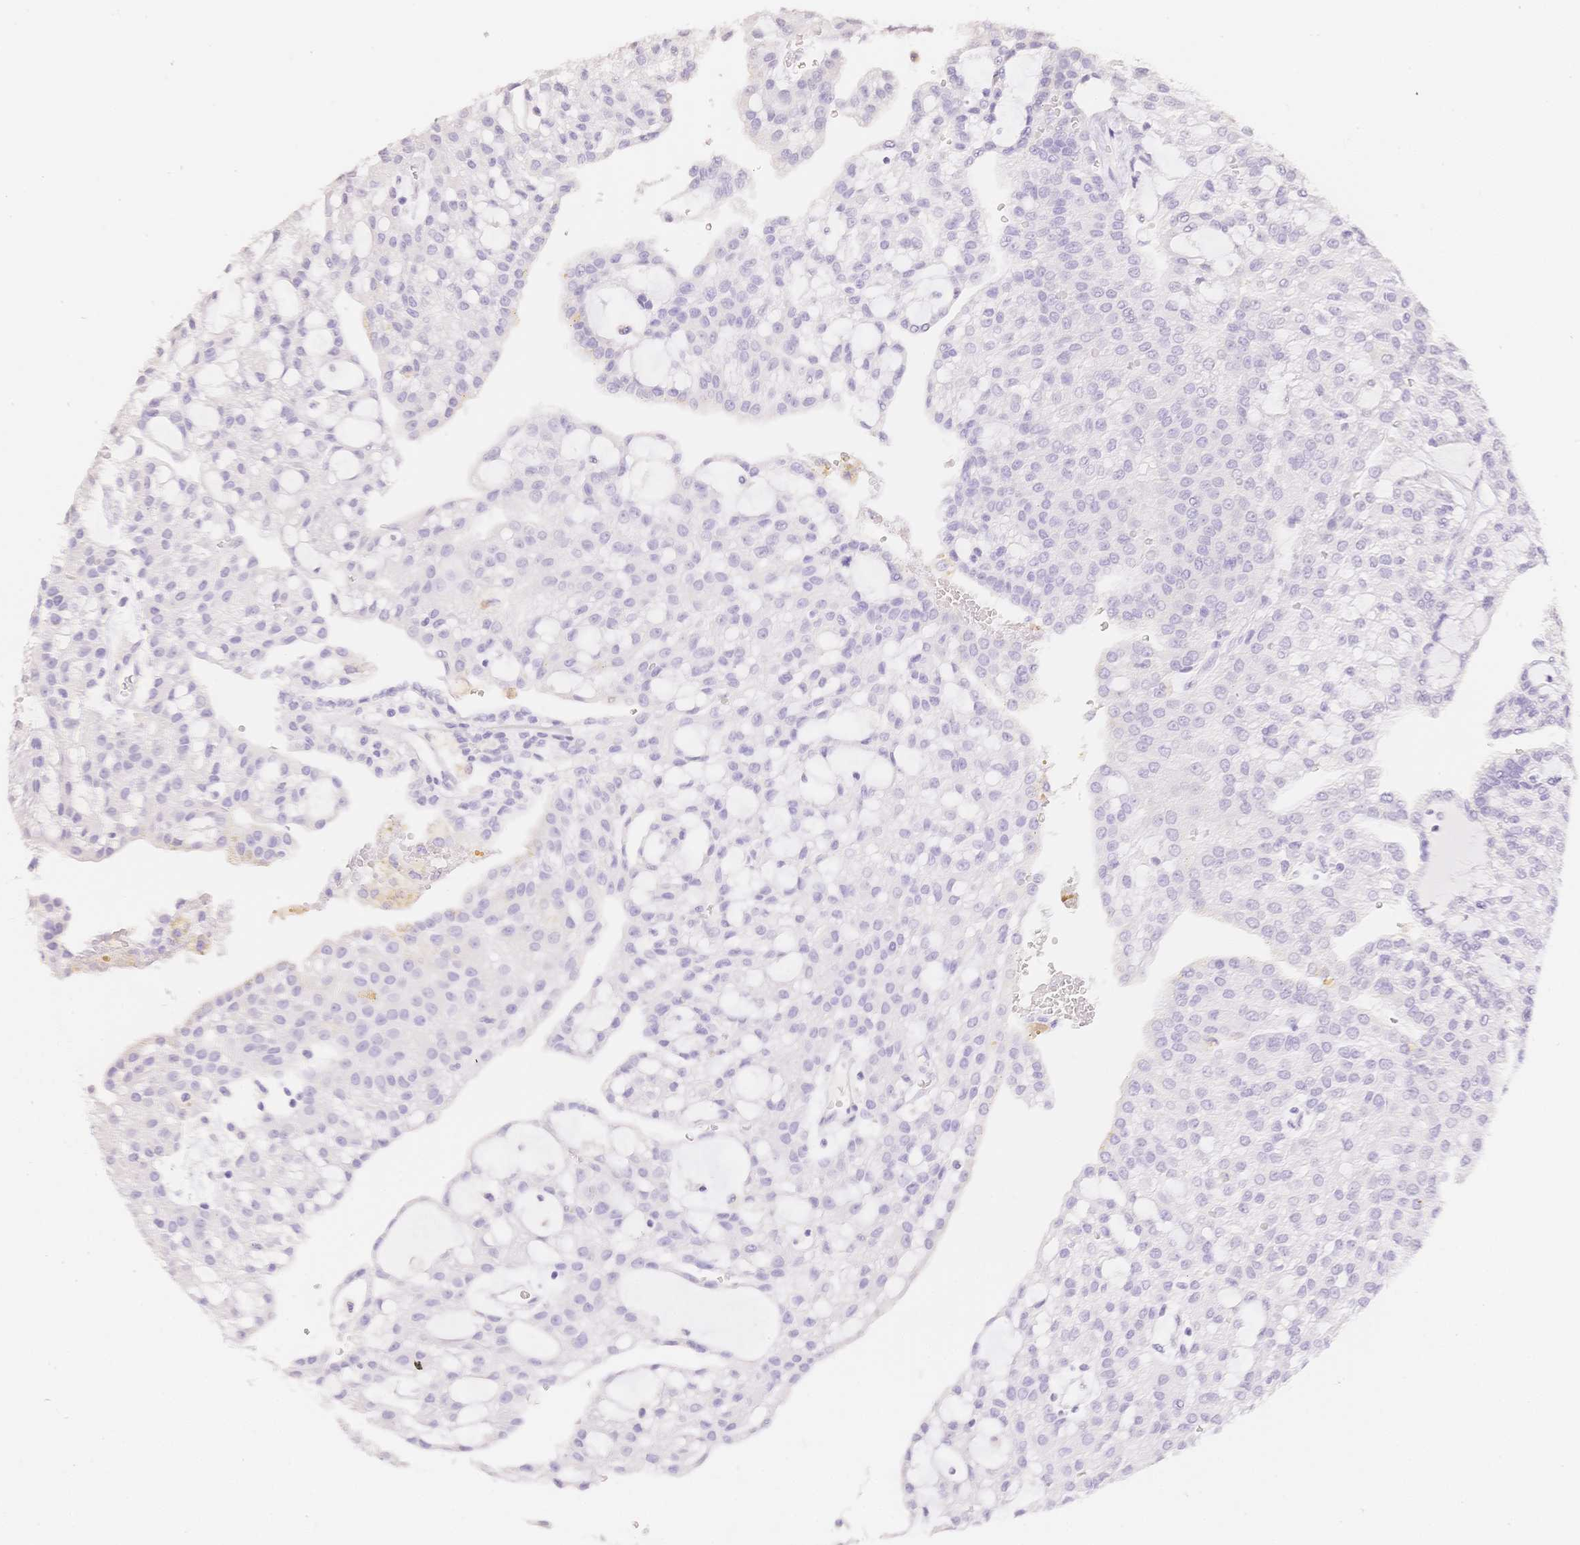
{"staining": {"intensity": "negative", "quantity": "none", "location": "none"}, "tissue": "renal cancer", "cell_type": "Tumor cells", "image_type": "cancer", "snomed": [{"axis": "morphology", "description": "Adenocarcinoma, NOS"}, {"axis": "topography", "description": "Kidney"}], "caption": "This is a micrograph of IHC staining of renal adenocarcinoma, which shows no staining in tumor cells.", "gene": "HCRTR2", "patient": {"sex": "male", "age": 63}}